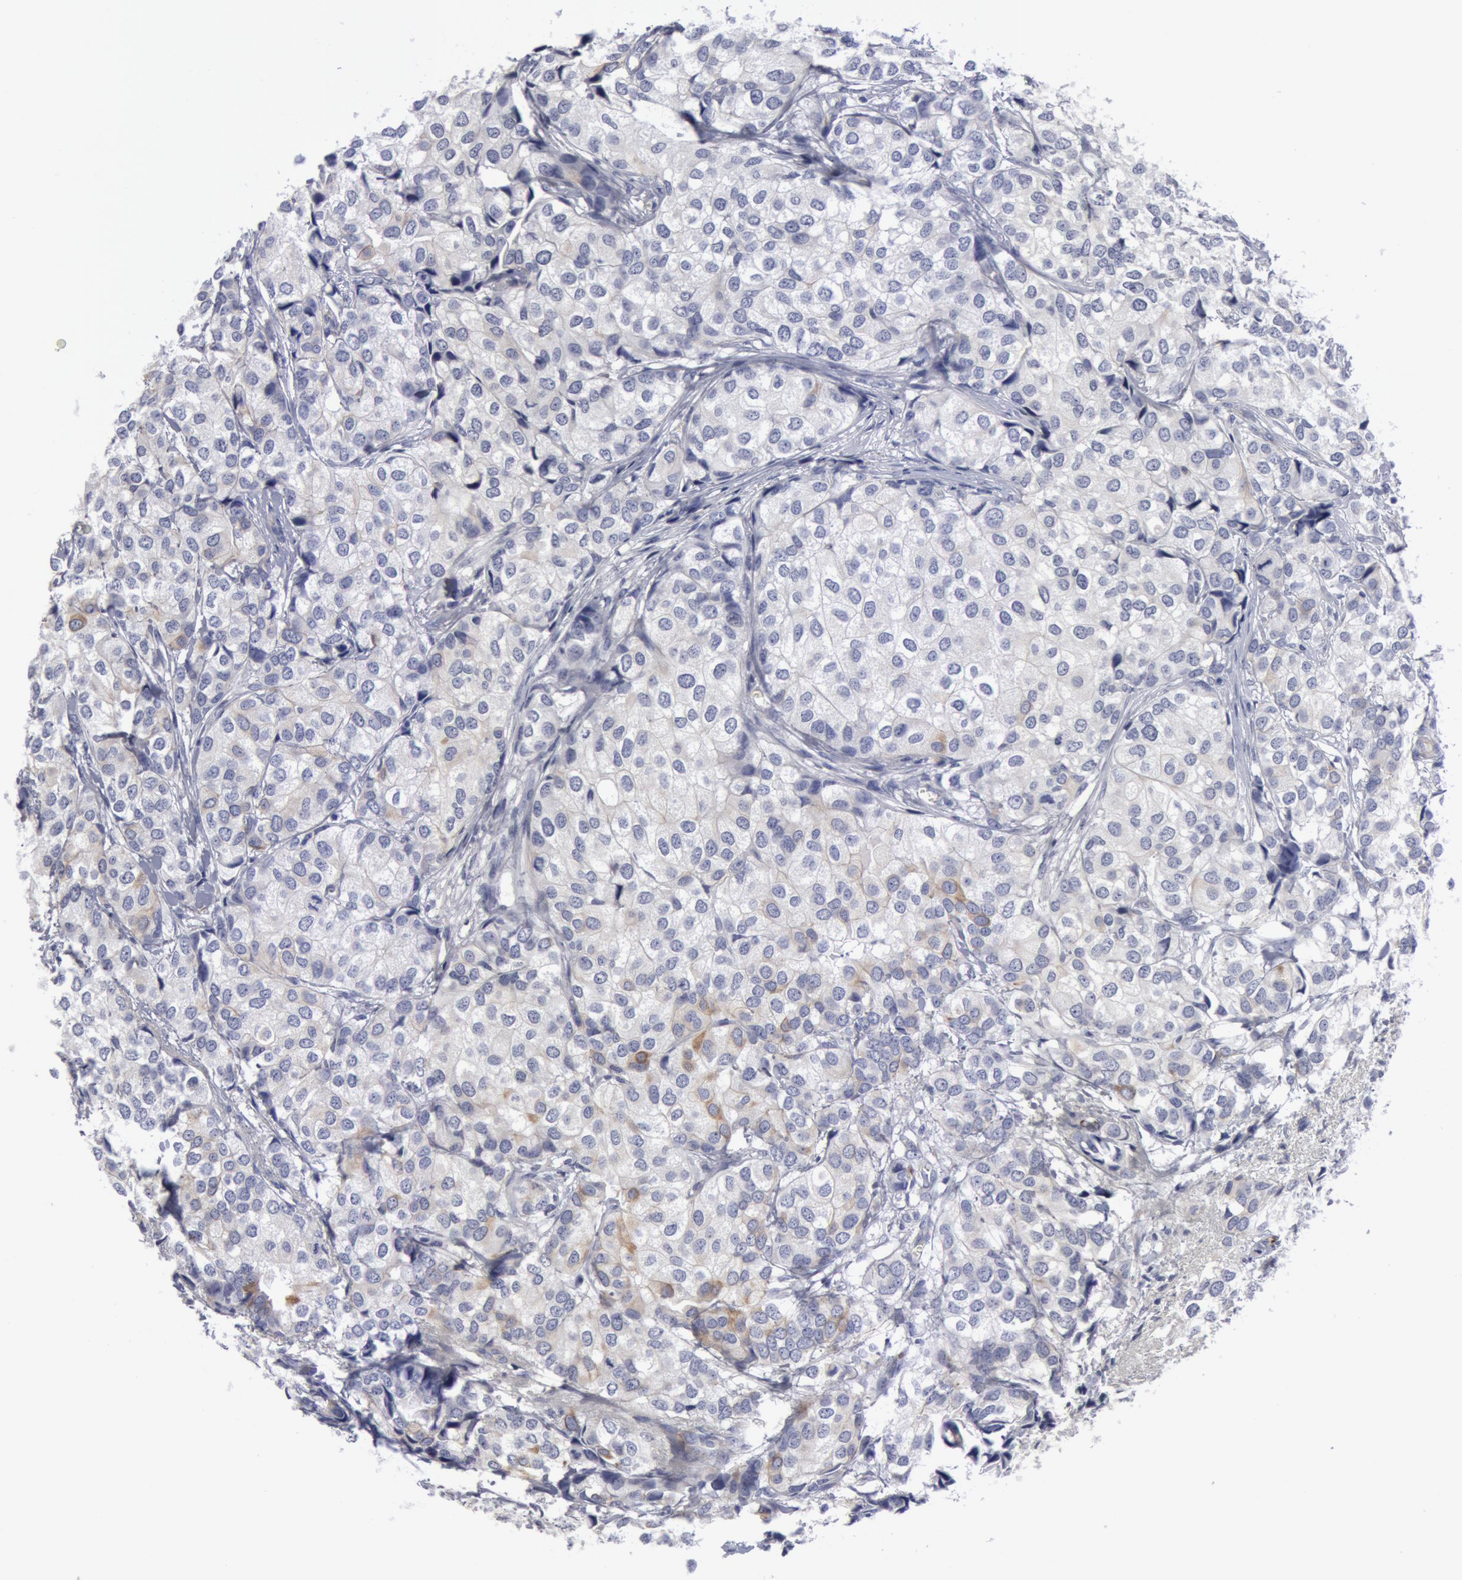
{"staining": {"intensity": "negative", "quantity": "none", "location": "none"}, "tissue": "breast cancer", "cell_type": "Tumor cells", "image_type": "cancer", "snomed": [{"axis": "morphology", "description": "Duct carcinoma"}, {"axis": "topography", "description": "Breast"}], "caption": "Immunohistochemical staining of breast intraductal carcinoma shows no significant expression in tumor cells.", "gene": "SMC1B", "patient": {"sex": "female", "age": 68}}